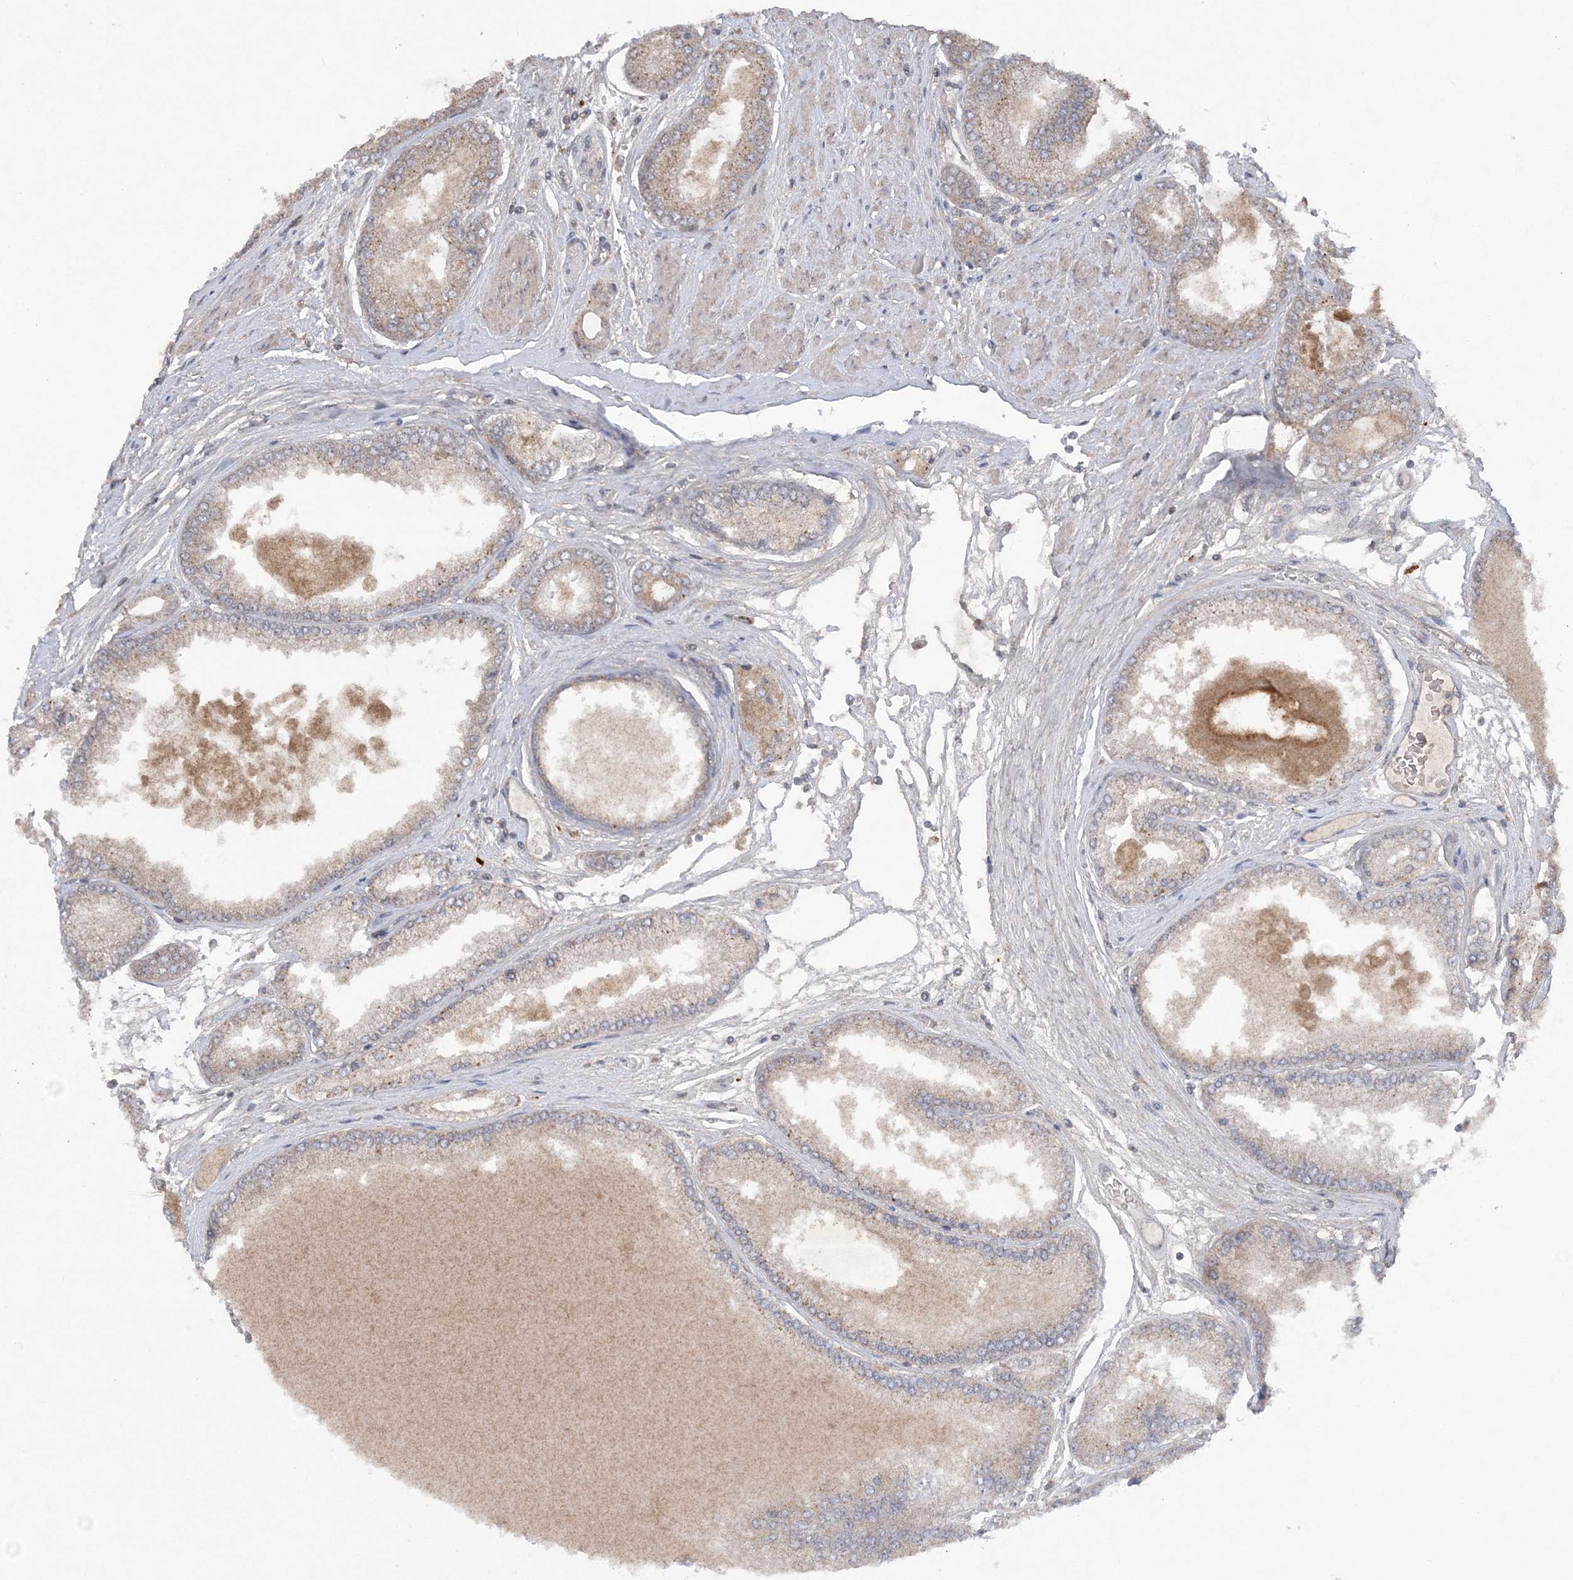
{"staining": {"intensity": "weak", "quantity": "25%-75%", "location": "cytoplasmic/membranous"}, "tissue": "prostate cancer", "cell_type": "Tumor cells", "image_type": "cancer", "snomed": [{"axis": "morphology", "description": "Adenocarcinoma, High grade"}, {"axis": "topography", "description": "Prostate"}], "caption": "High-grade adenocarcinoma (prostate) stained with DAB (3,3'-diaminobenzidine) IHC reveals low levels of weak cytoplasmic/membranous positivity in about 25%-75% of tumor cells.", "gene": "C1RL", "patient": {"sex": "male", "age": 59}}